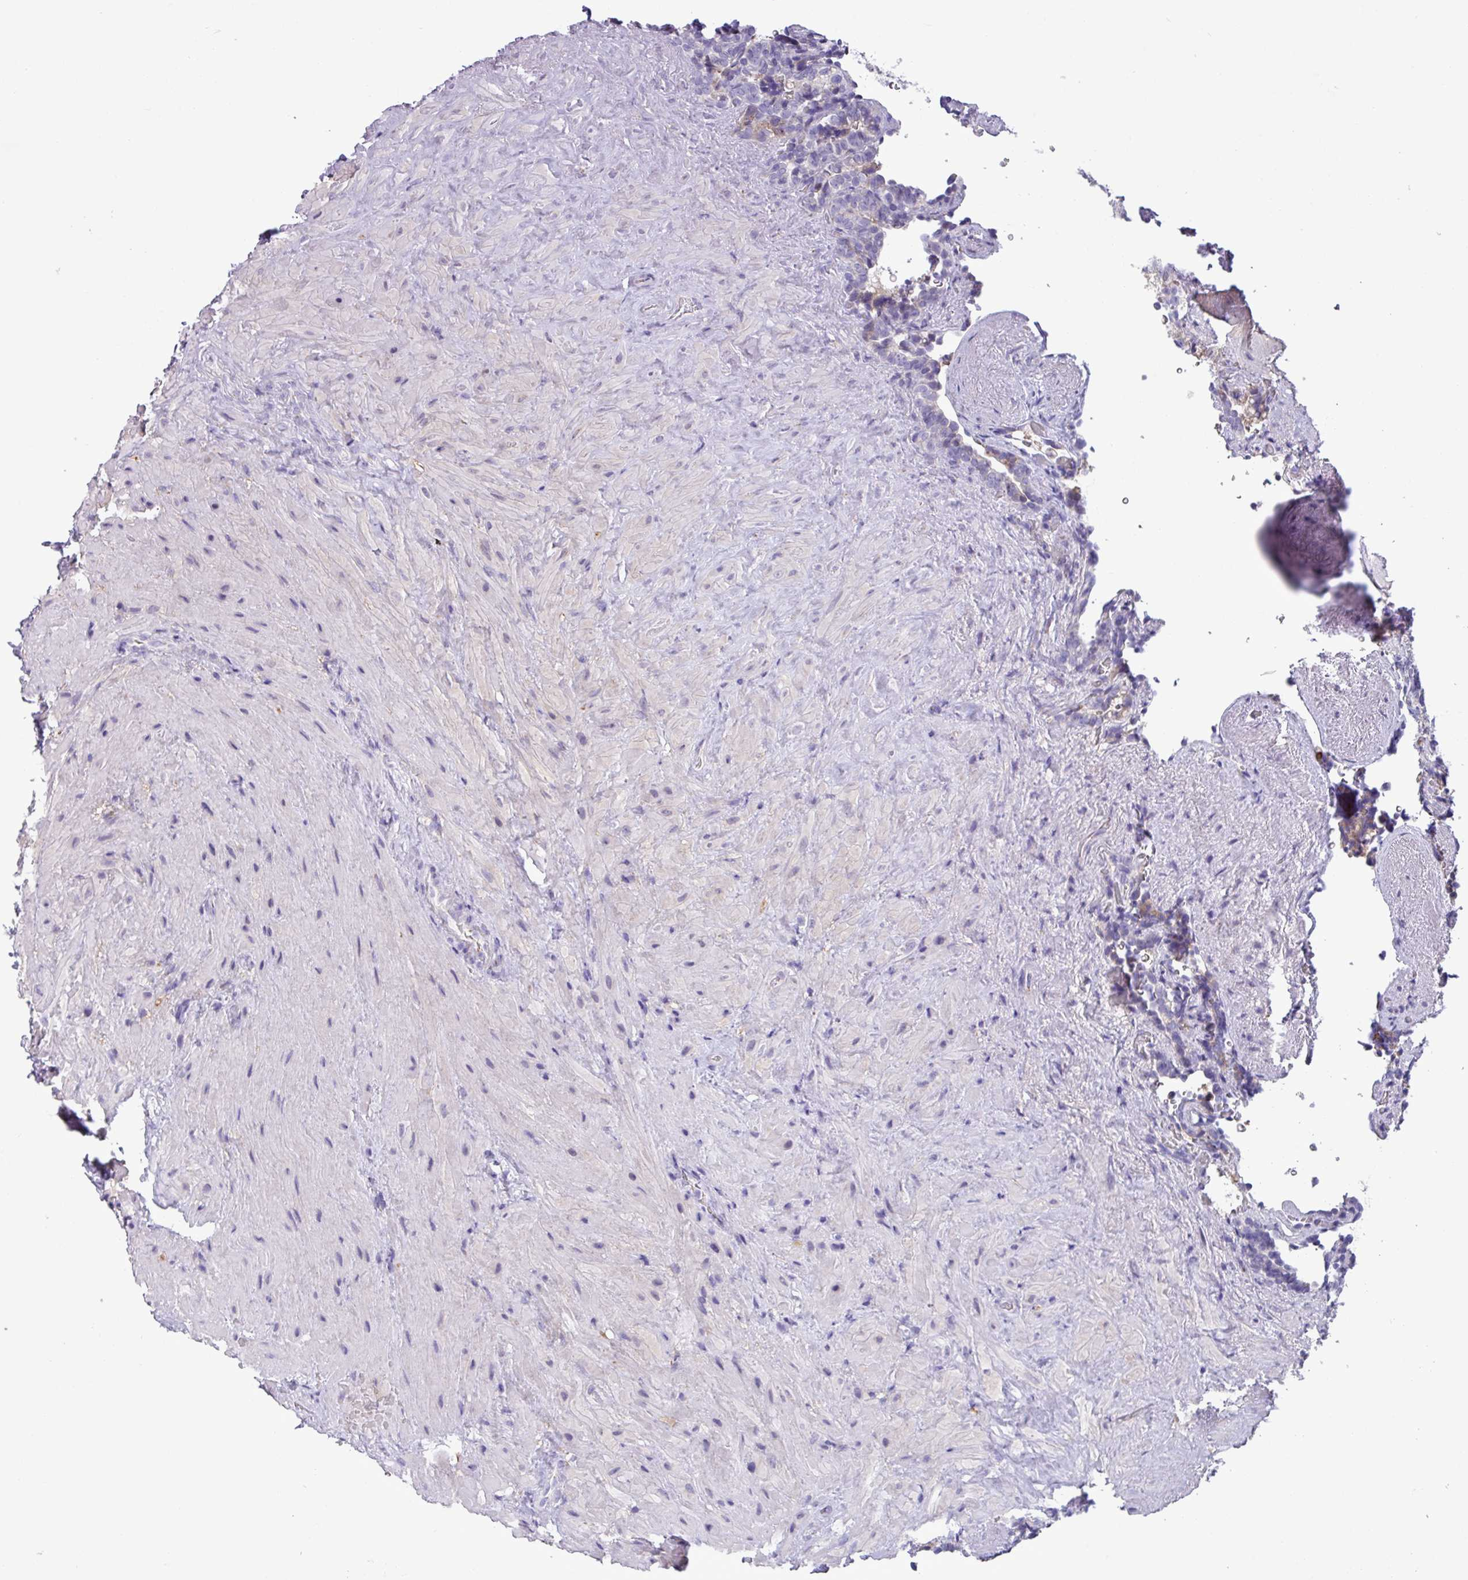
{"staining": {"intensity": "weak", "quantity": "<25%", "location": "cytoplasmic/membranous"}, "tissue": "seminal vesicle", "cell_type": "Glandular cells", "image_type": "normal", "snomed": [{"axis": "morphology", "description": "Normal tissue, NOS"}, {"axis": "topography", "description": "Seminal veicle"}], "caption": "Protein analysis of unremarkable seminal vesicle shows no significant expression in glandular cells.", "gene": "STIMATE", "patient": {"sex": "male", "age": 62}}